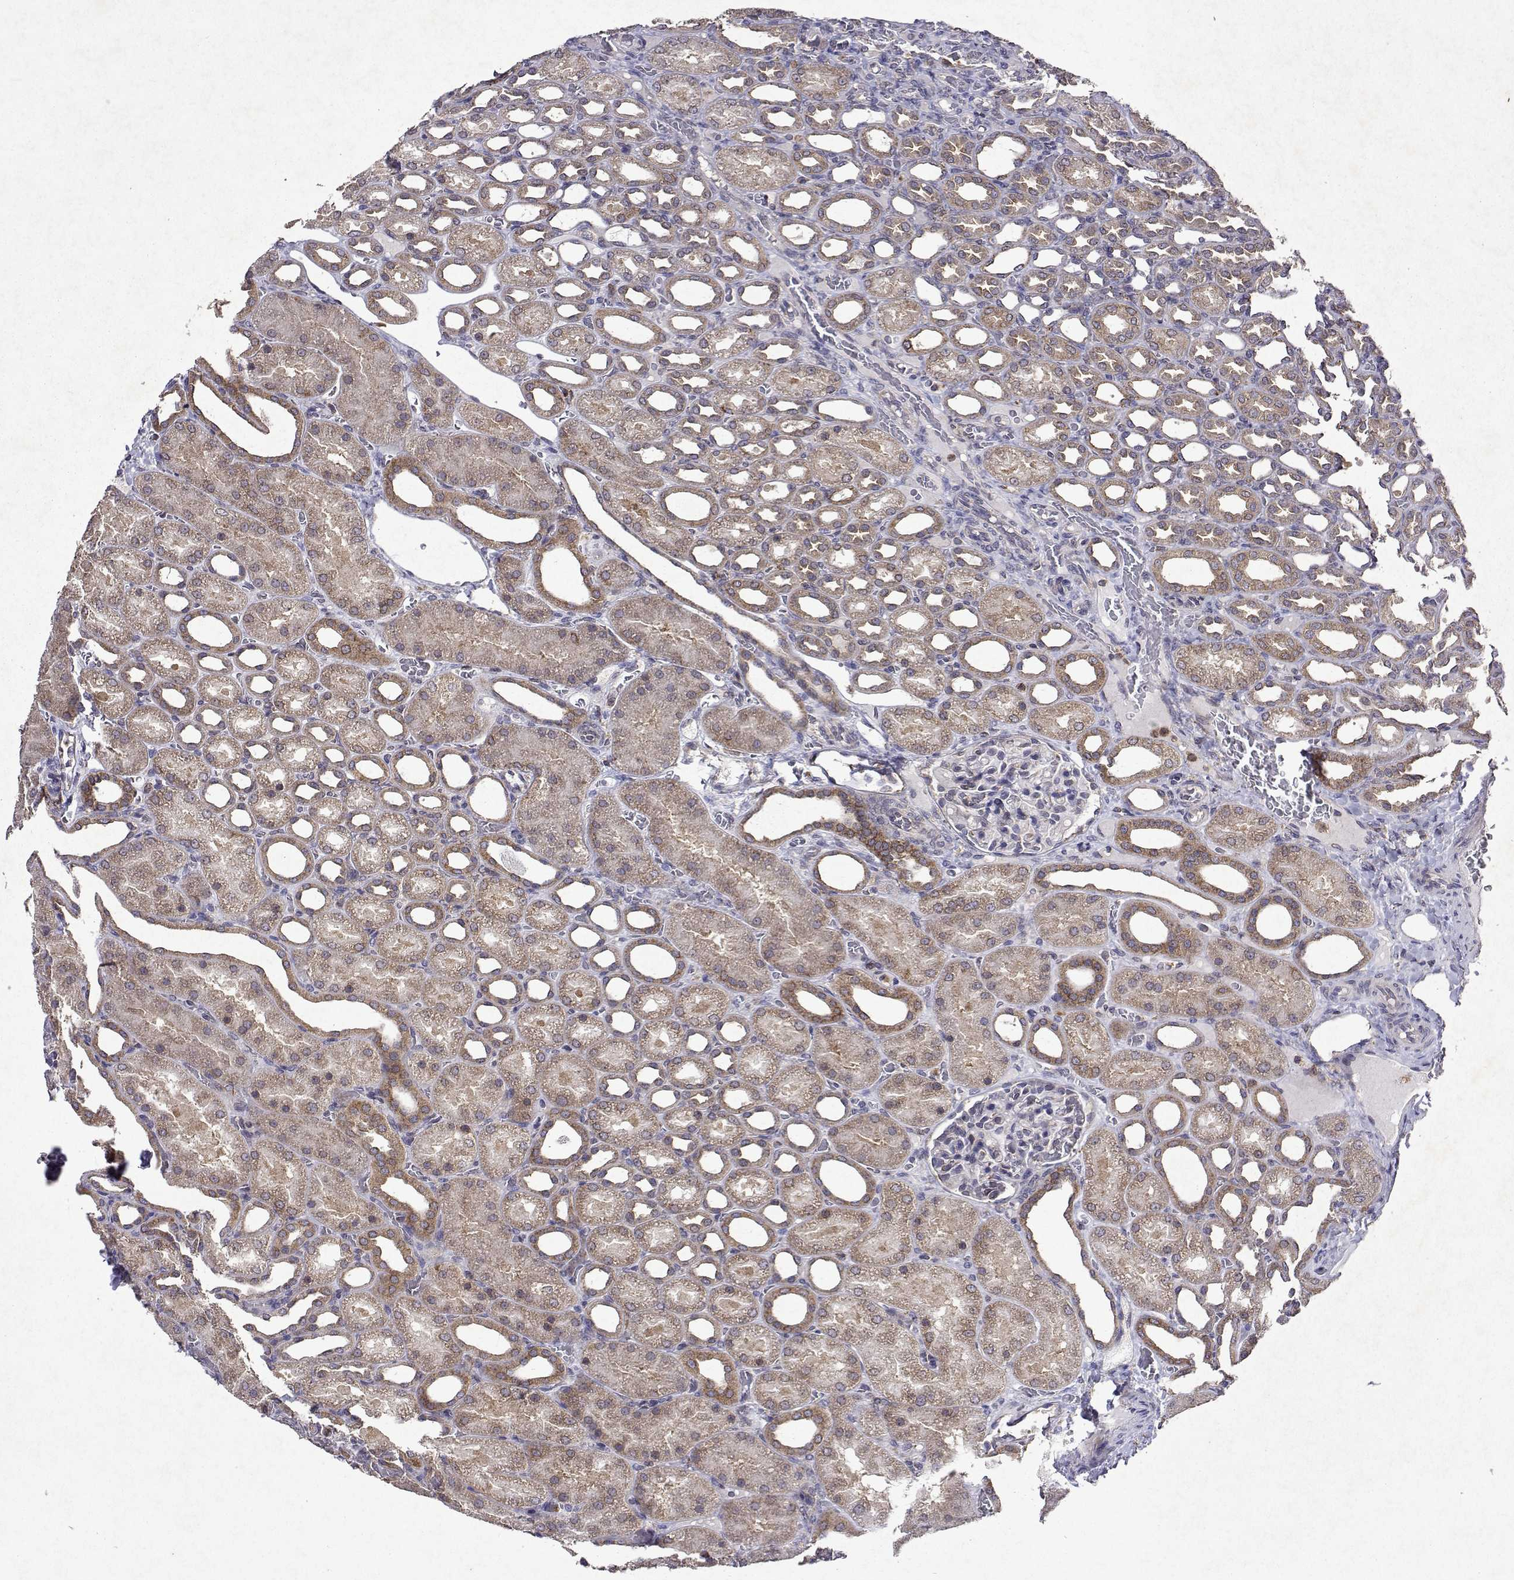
{"staining": {"intensity": "negative", "quantity": "none", "location": "none"}, "tissue": "kidney", "cell_type": "Cells in glomeruli", "image_type": "normal", "snomed": [{"axis": "morphology", "description": "Normal tissue, NOS"}, {"axis": "topography", "description": "Kidney"}], "caption": "DAB immunohistochemical staining of unremarkable kidney exhibits no significant positivity in cells in glomeruli.", "gene": "TARBP2", "patient": {"sex": "male", "age": 2}}